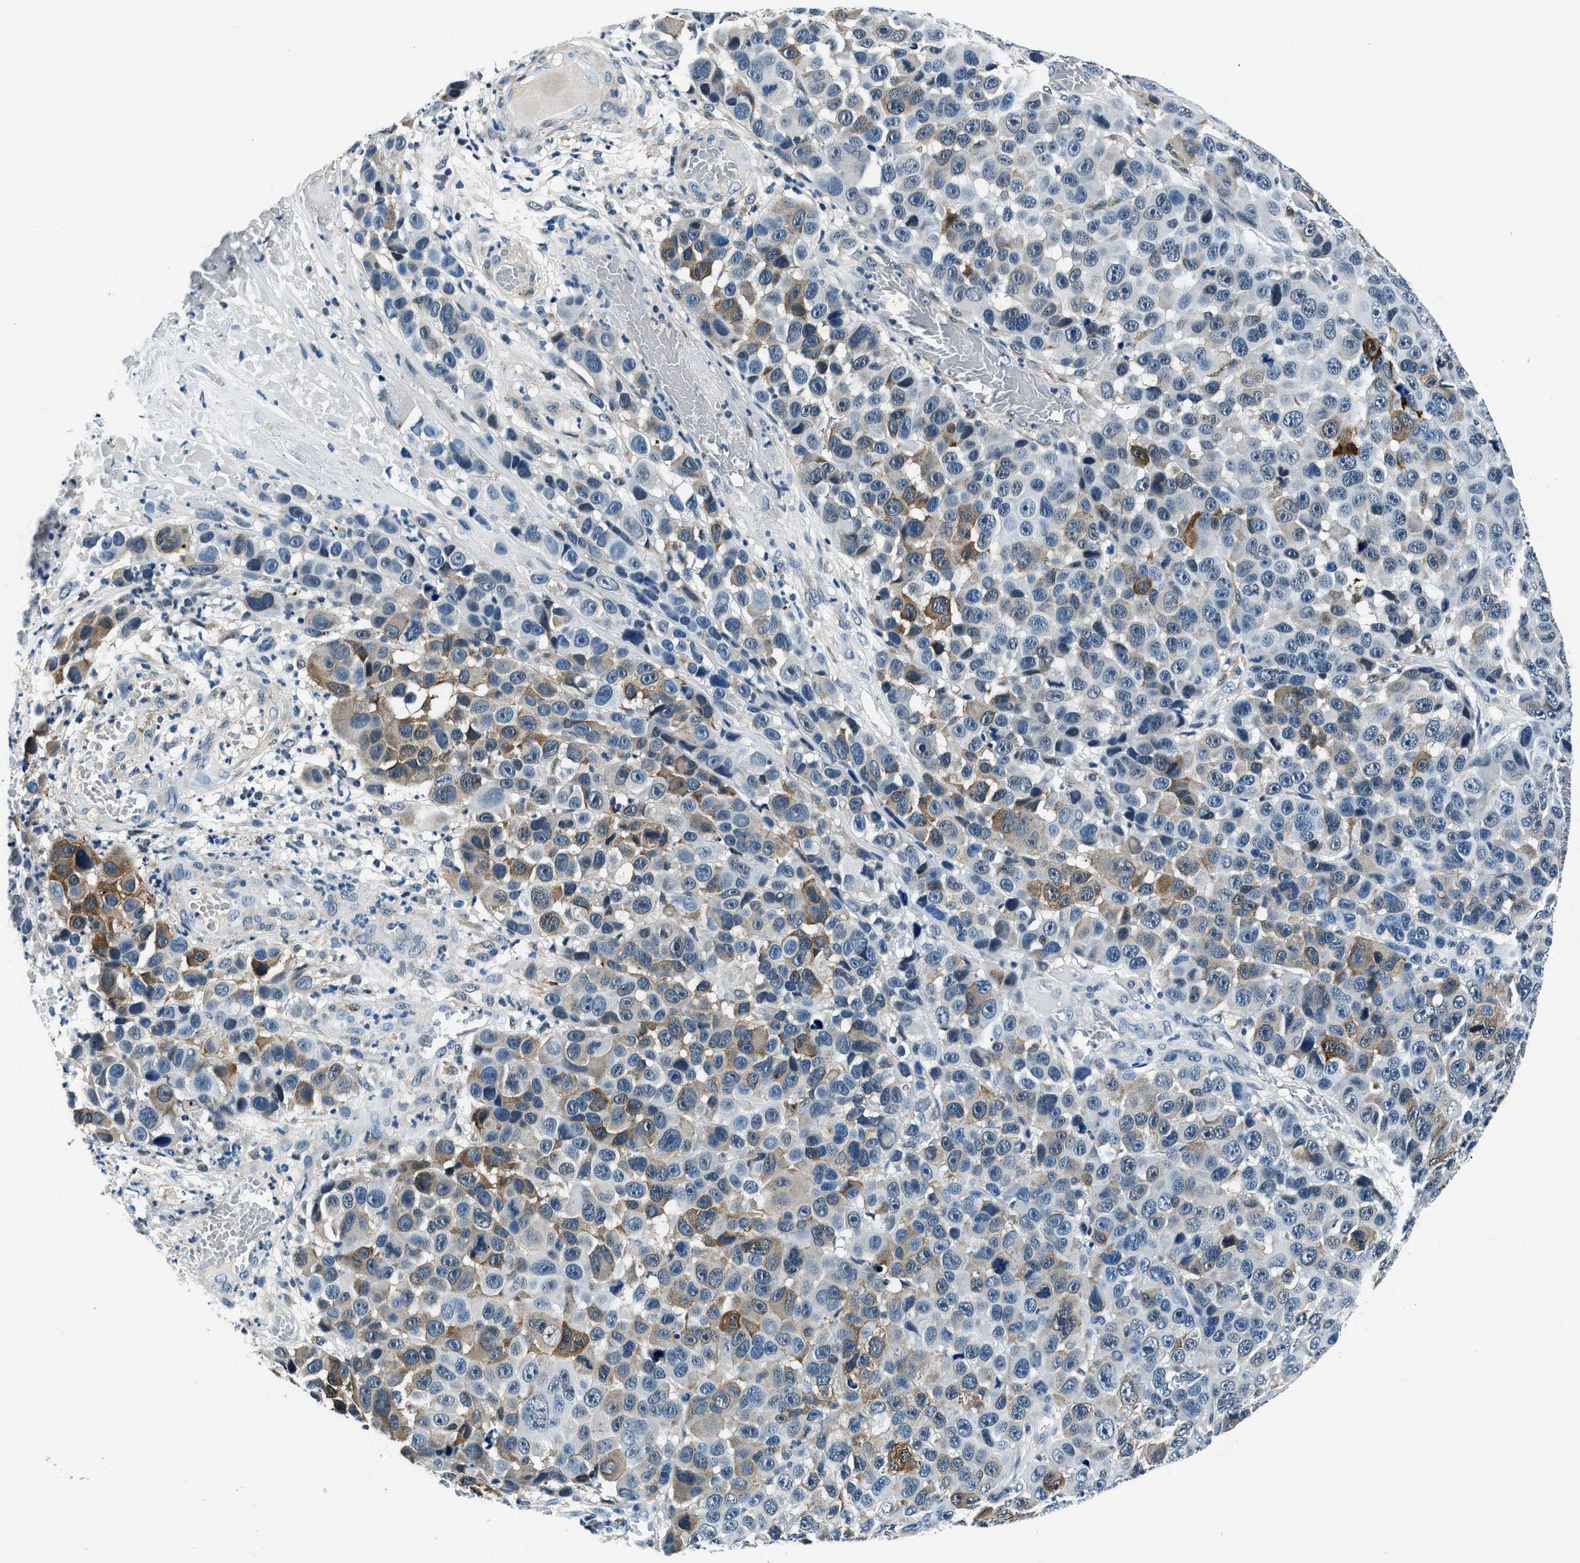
{"staining": {"intensity": "moderate", "quantity": "<25%", "location": "cytoplasmic/membranous"}, "tissue": "melanoma", "cell_type": "Tumor cells", "image_type": "cancer", "snomed": [{"axis": "morphology", "description": "Malignant melanoma, NOS"}, {"axis": "topography", "description": "Skin"}], "caption": "Melanoma stained with IHC reveals moderate cytoplasmic/membranous expression in about <25% of tumor cells. Immunohistochemistry stains the protein in brown and the nuclei are stained blue.", "gene": "PTPDC1", "patient": {"sex": "male", "age": 53}}